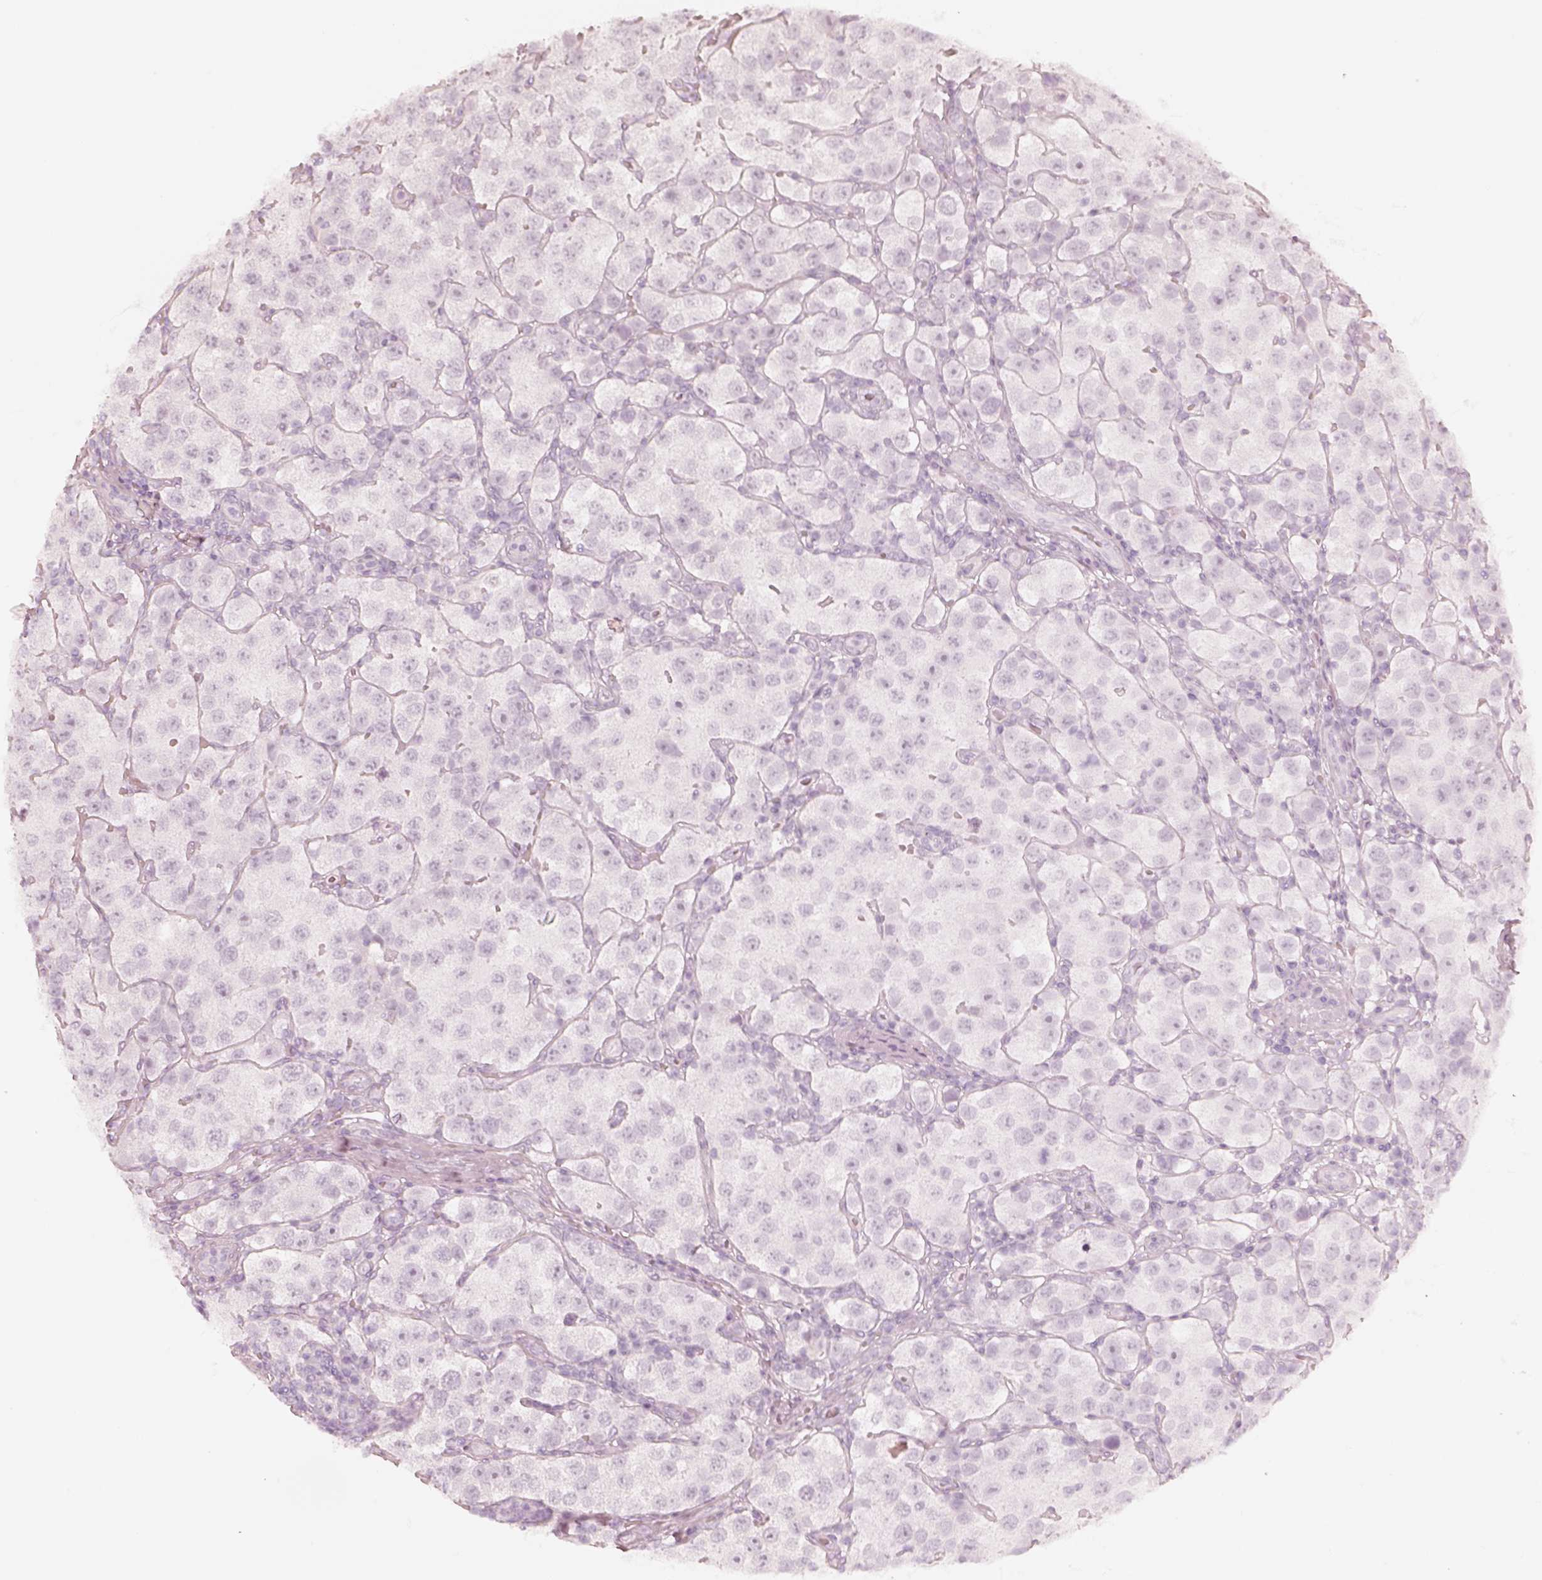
{"staining": {"intensity": "negative", "quantity": "none", "location": "none"}, "tissue": "testis cancer", "cell_type": "Tumor cells", "image_type": "cancer", "snomed": [{"axis": "morphology", "description": "Seminoma, NOS"}, {"axis": "topography", "description": "Testis"}], "caption": "A histopathology image of testis seminoma stained for a protein displays no brown staining in tumor cells.", "gene": "KRT82", "patient": {"sex": "male", "age": 37}}